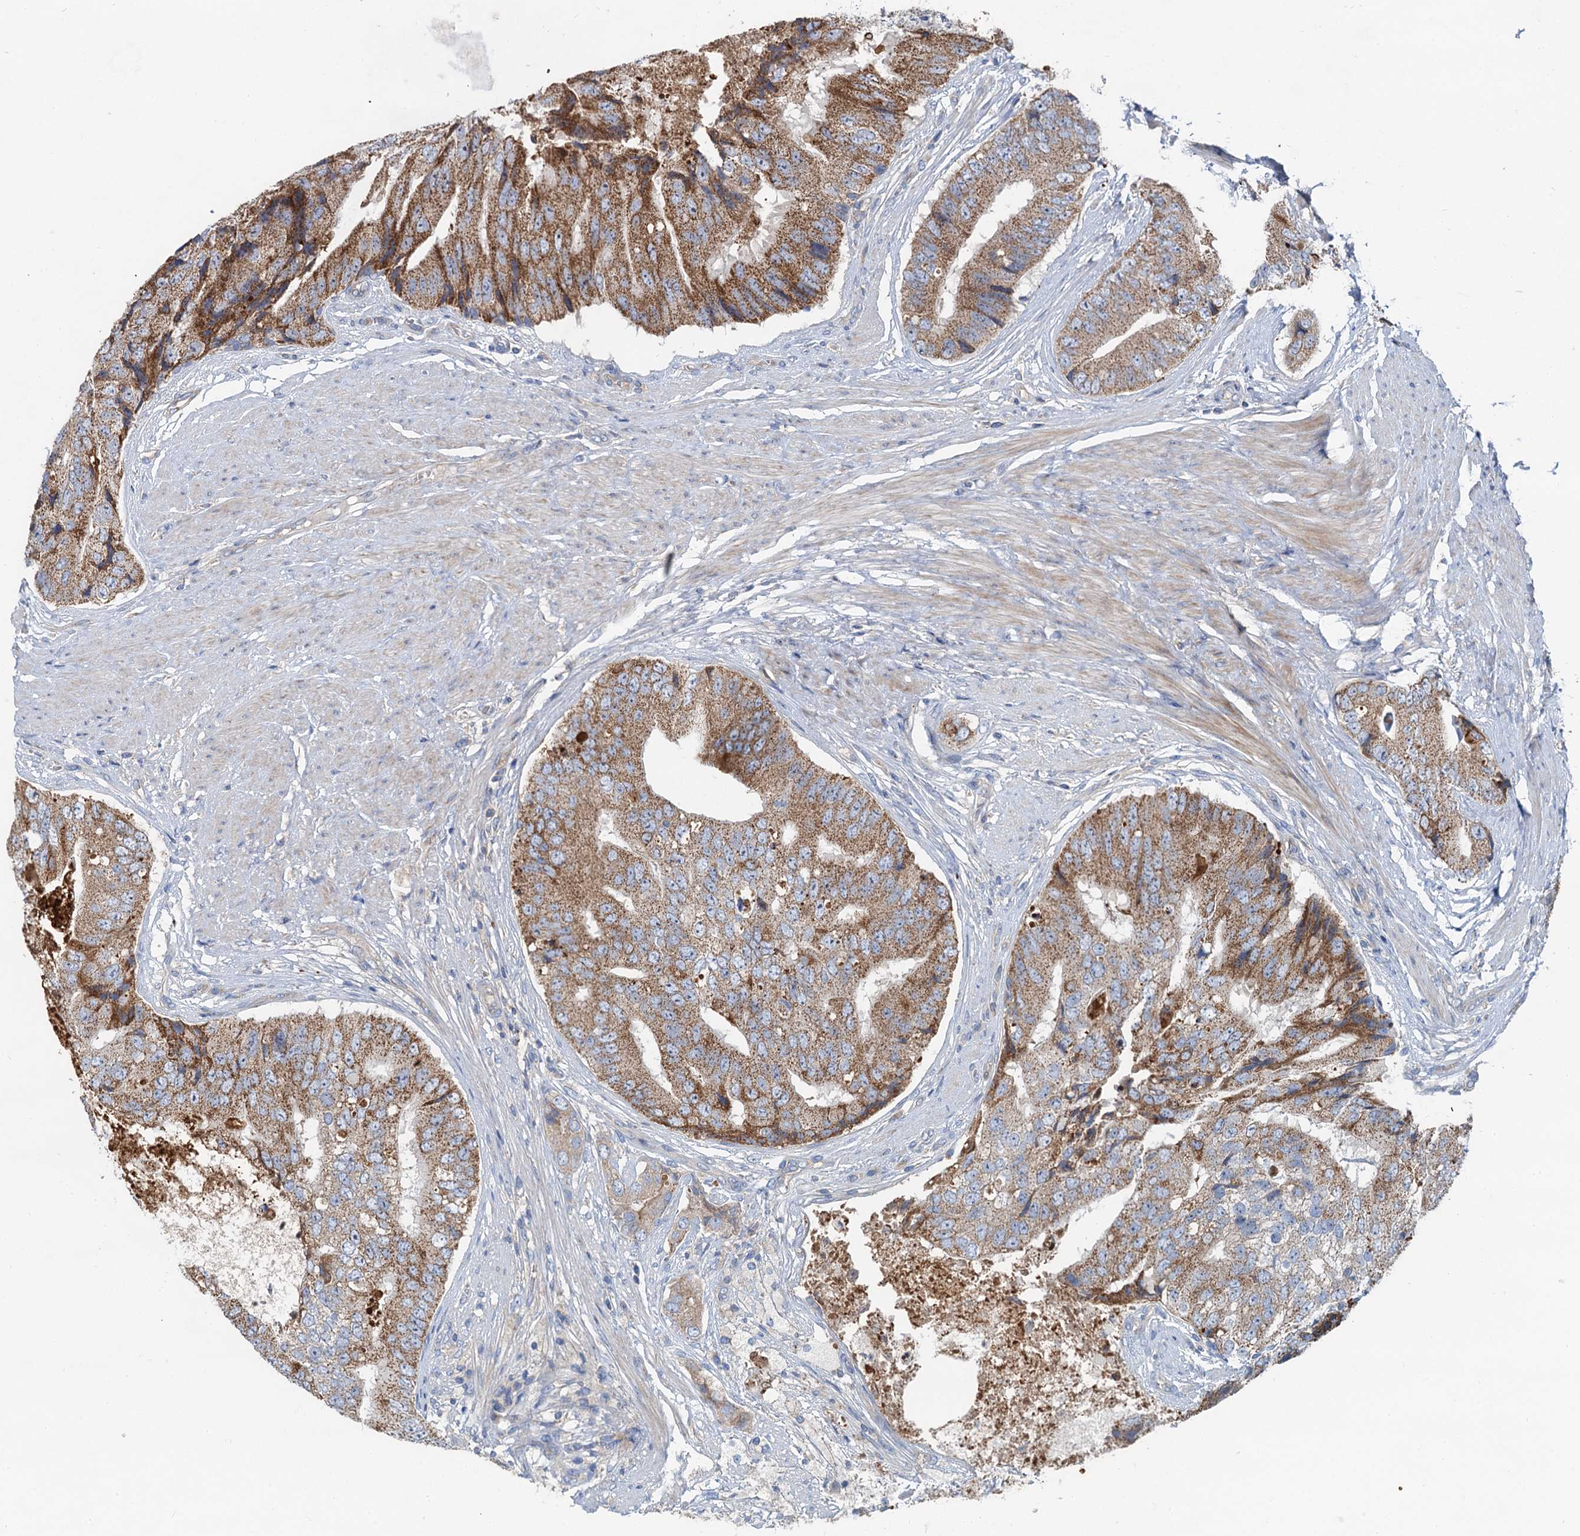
{"staining": {"intensity": "moderate", "quantity": ">75%", "location": "cytoplasmic/membranous"}, "tissue": "prostate cancer", "cell_type": "Tumor cells", "image_type": "cancer", "snomed": [{"axis": "morphology", "description": "Adenocarcinoma, High grade"}, {"axis": "topography", "description": "Prostate"}], "caption": "An image of prostate cancer (adenocarcinoma (high-grade)) stained for a protein exhibits moderate cytoplasmic/membranous brown staining in tumor cells.", "gene": "ANKRD26", "patient": {"sex": "male", "age": 70}}